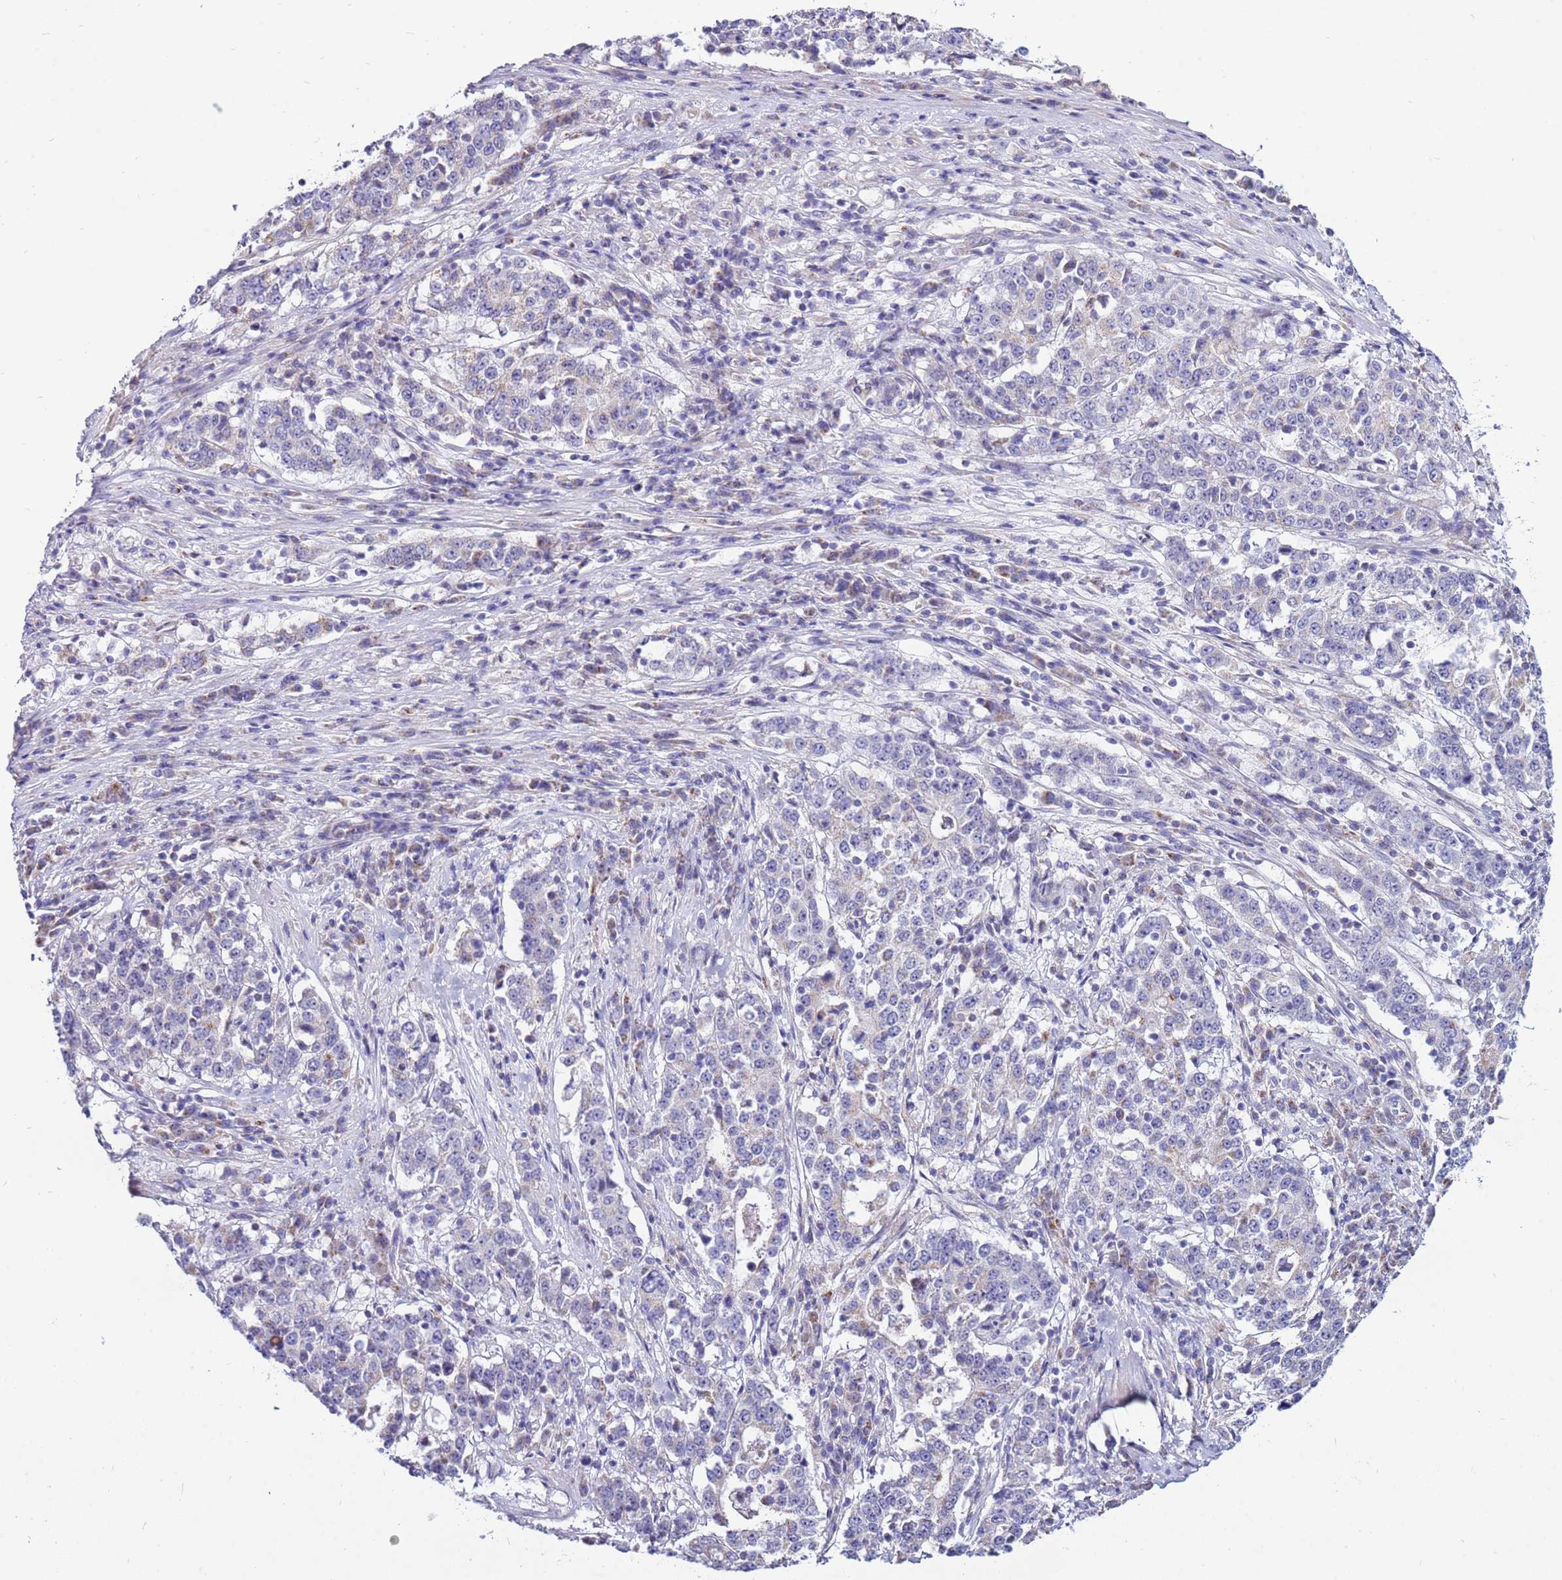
{"staining": {"intensity": "negative", "quantity": "none", "location": "none"}, "tissue": "stomach cancer", "cell_type": "Tumor cells", "image_type": "cancer", "snomed": [{"axis": "morphology", "description": "Adenocarcinoma, NOS"}, {"axis": "topography", "description": "Stomach"}], "caption": "There is no significant staining in tumor cells of stomach adenocarcinoma.", "gene": "IGF1R", "patient": {"sex": "male", "age": 59}}